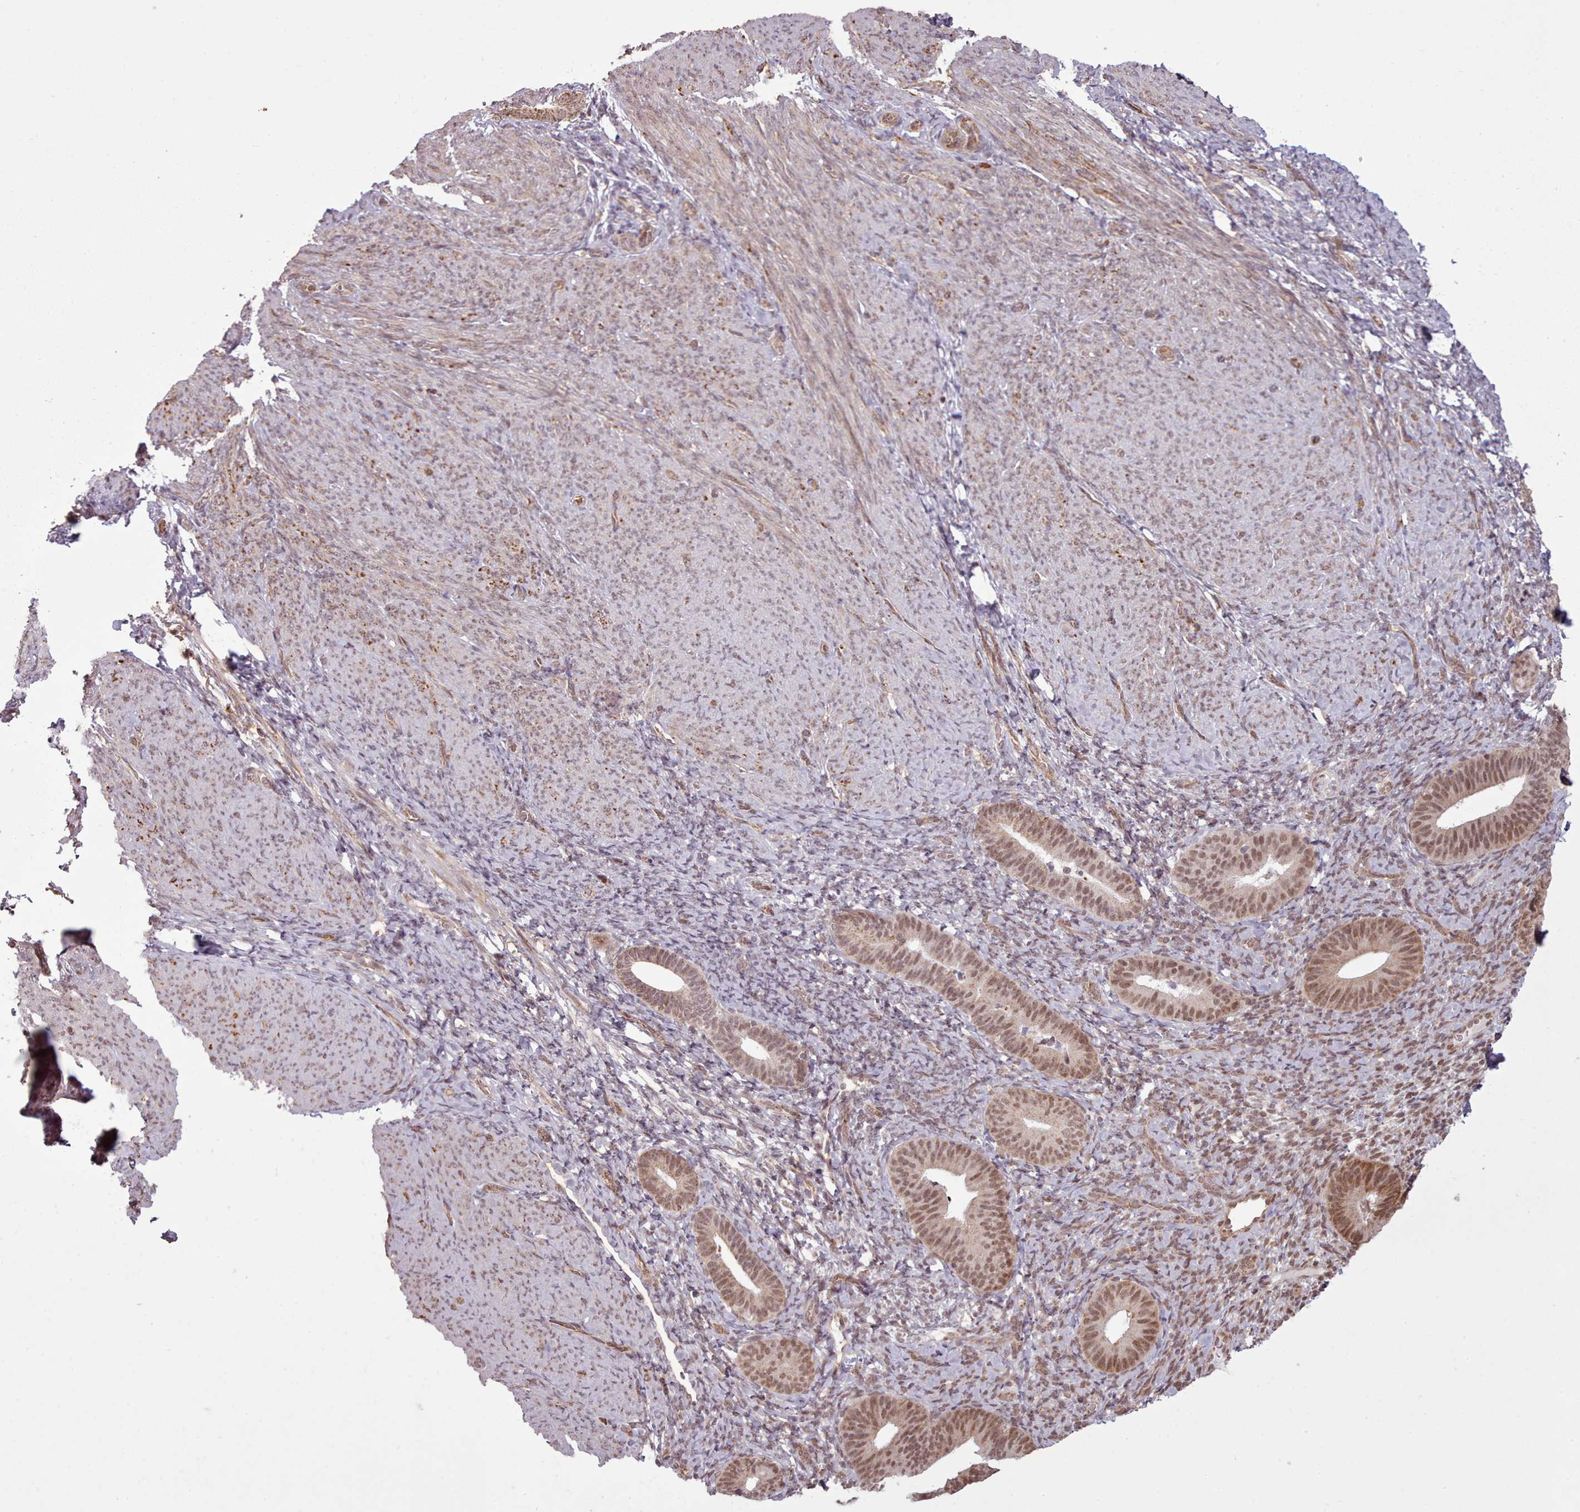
{"staining": {"intensity": "moderate", "quantity": "25%-75%", "location": "nuclear"}, "tissue": "endometrium", "cell_type": "Cells in endometrial stroma", "image_type": "normal", "snomed": [{"axis": "morphology", "description": "Normal tissue, NOS"}, {"axis": "topography", "description": "Endometrium"}], "caption": "This histopathology image reveals immunohistochemistry staining of benign human endometrium, with medium moderate nuclear expression in approximately 25%-75% of cells in endometrial stroma.", "gene": "ZMYM4", "patient": {"sex": "female", "age": 65}}